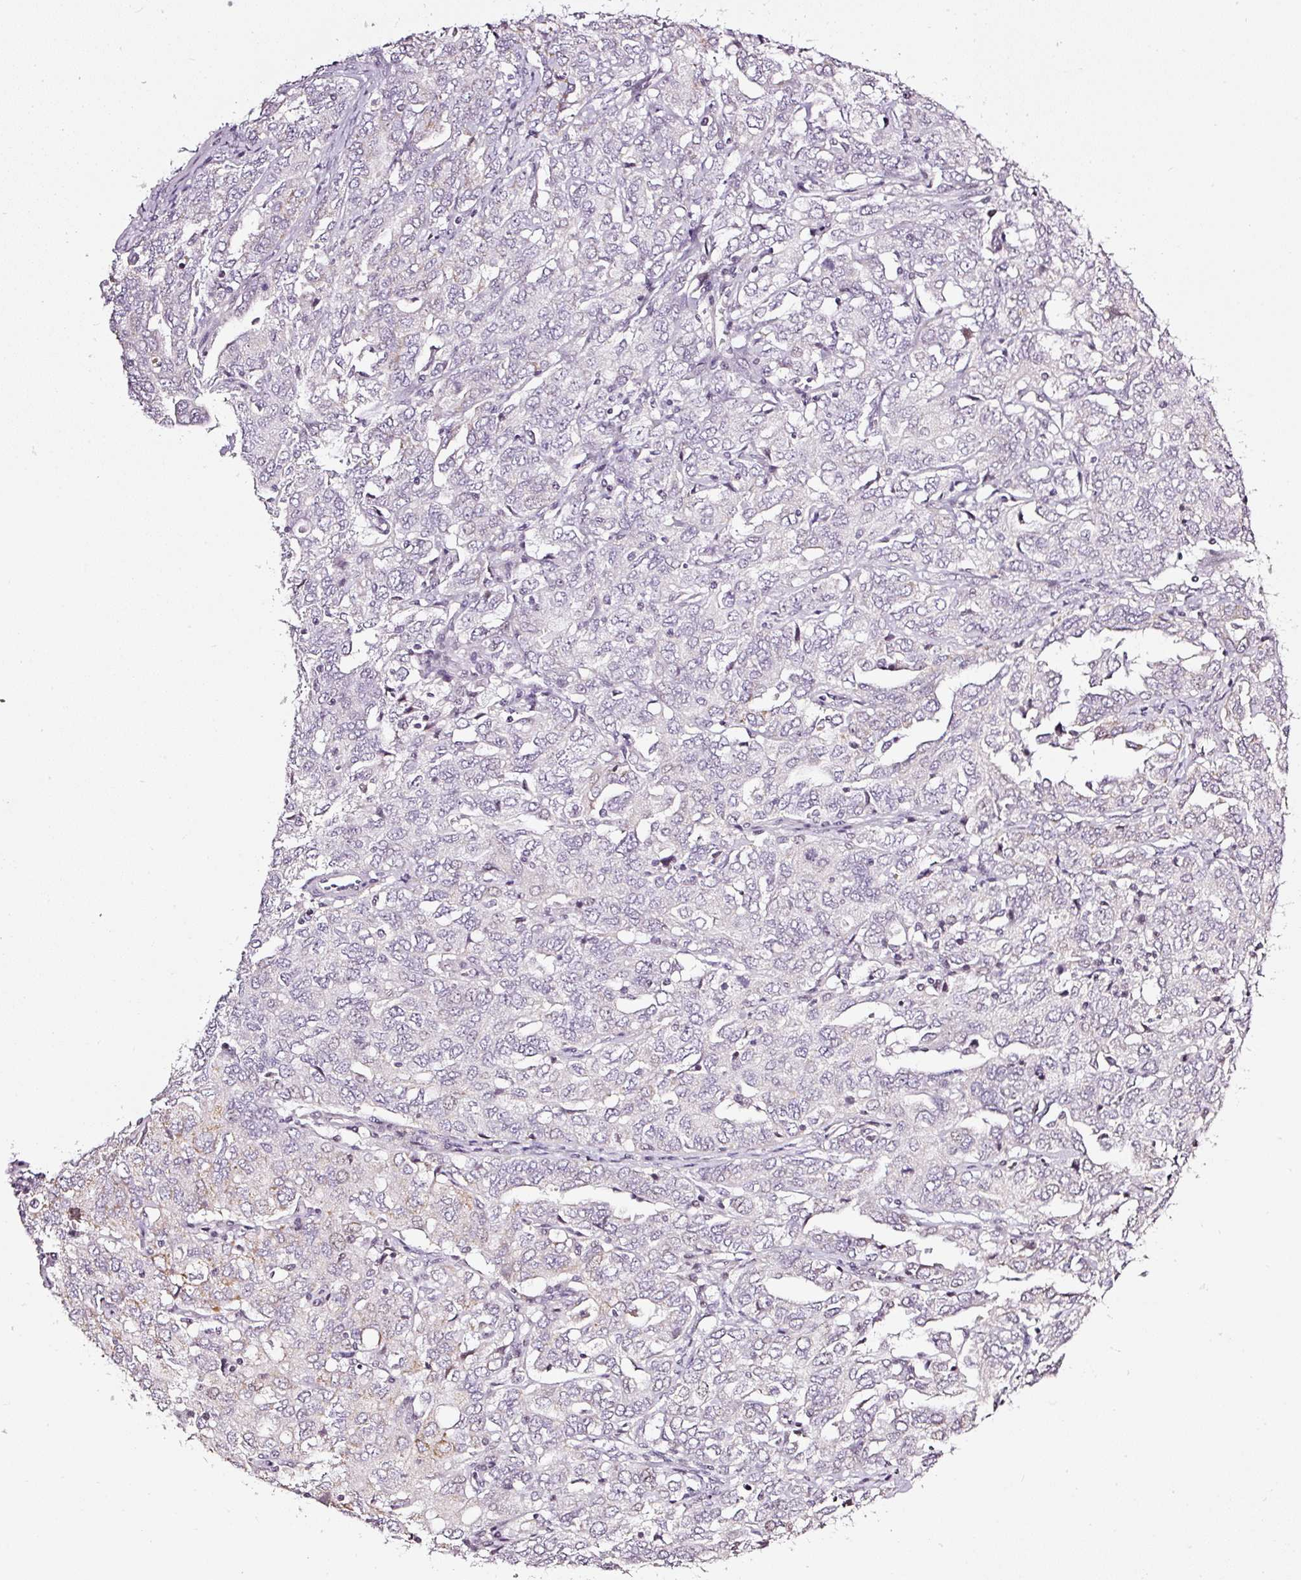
{"staining": {"intensity": "weak", "quantity": "25%-75%", "location": "cytoplasmic/membranous"}, "tissue": "ovarian cancer", "cell_type": "Tumor cells", "image_type": "cancer", "snomed": [{"axis": "morphology", "description": "Carcinoma, endometroid"}, {"axis": "topography", "description": "Ovary"}], "caption": "Protein analysis of ovarian cancer (endometroid carcinoma) tissue shows weak cytoplasmic/membranous positivity in approximately 25%-75% of tumor cells.", "gene": "NRDE2", "patient": {"sex": "female", "age": 62}}